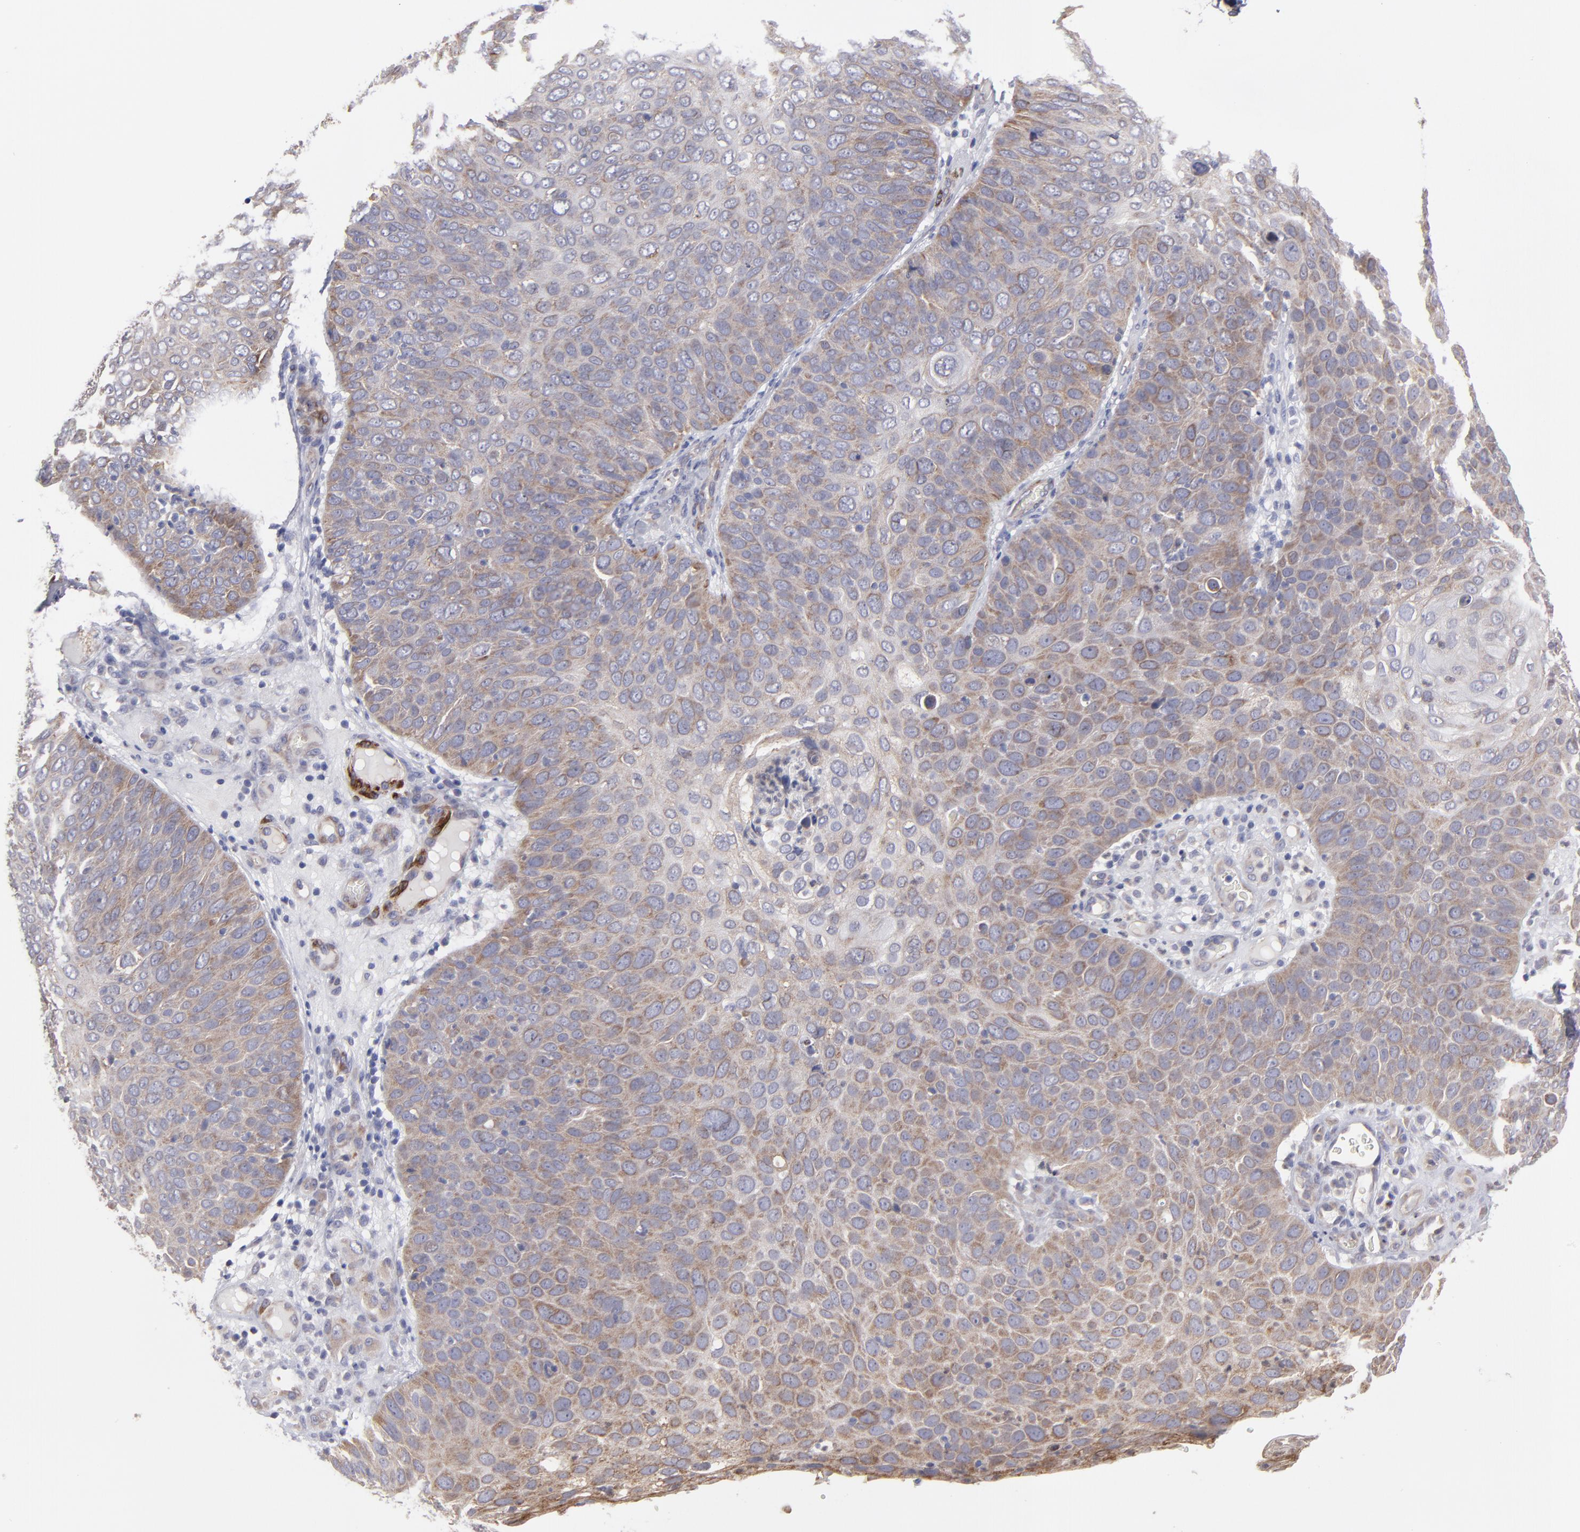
{"staining": {"intensity": "weak", "quantity": ">75%", "location": "cytoplasmic/membranous"}, "tissue": "skin cancer", "cell_type": "Tumor cells", "image_type": "cancer", "snomed": [{"axis": "morphology", "description": "Squamous cell carcinoma, NOS"}, {"axis": "topography", "description": "Skin"}], "caption": "Human skin cancer stained with a brown dye exhibits weak cytoplasmic/membranous positive positivity in about >75% of tumor cells.", "gene": "SLMAP", "patient": {"sex": "male", "age": 87}}